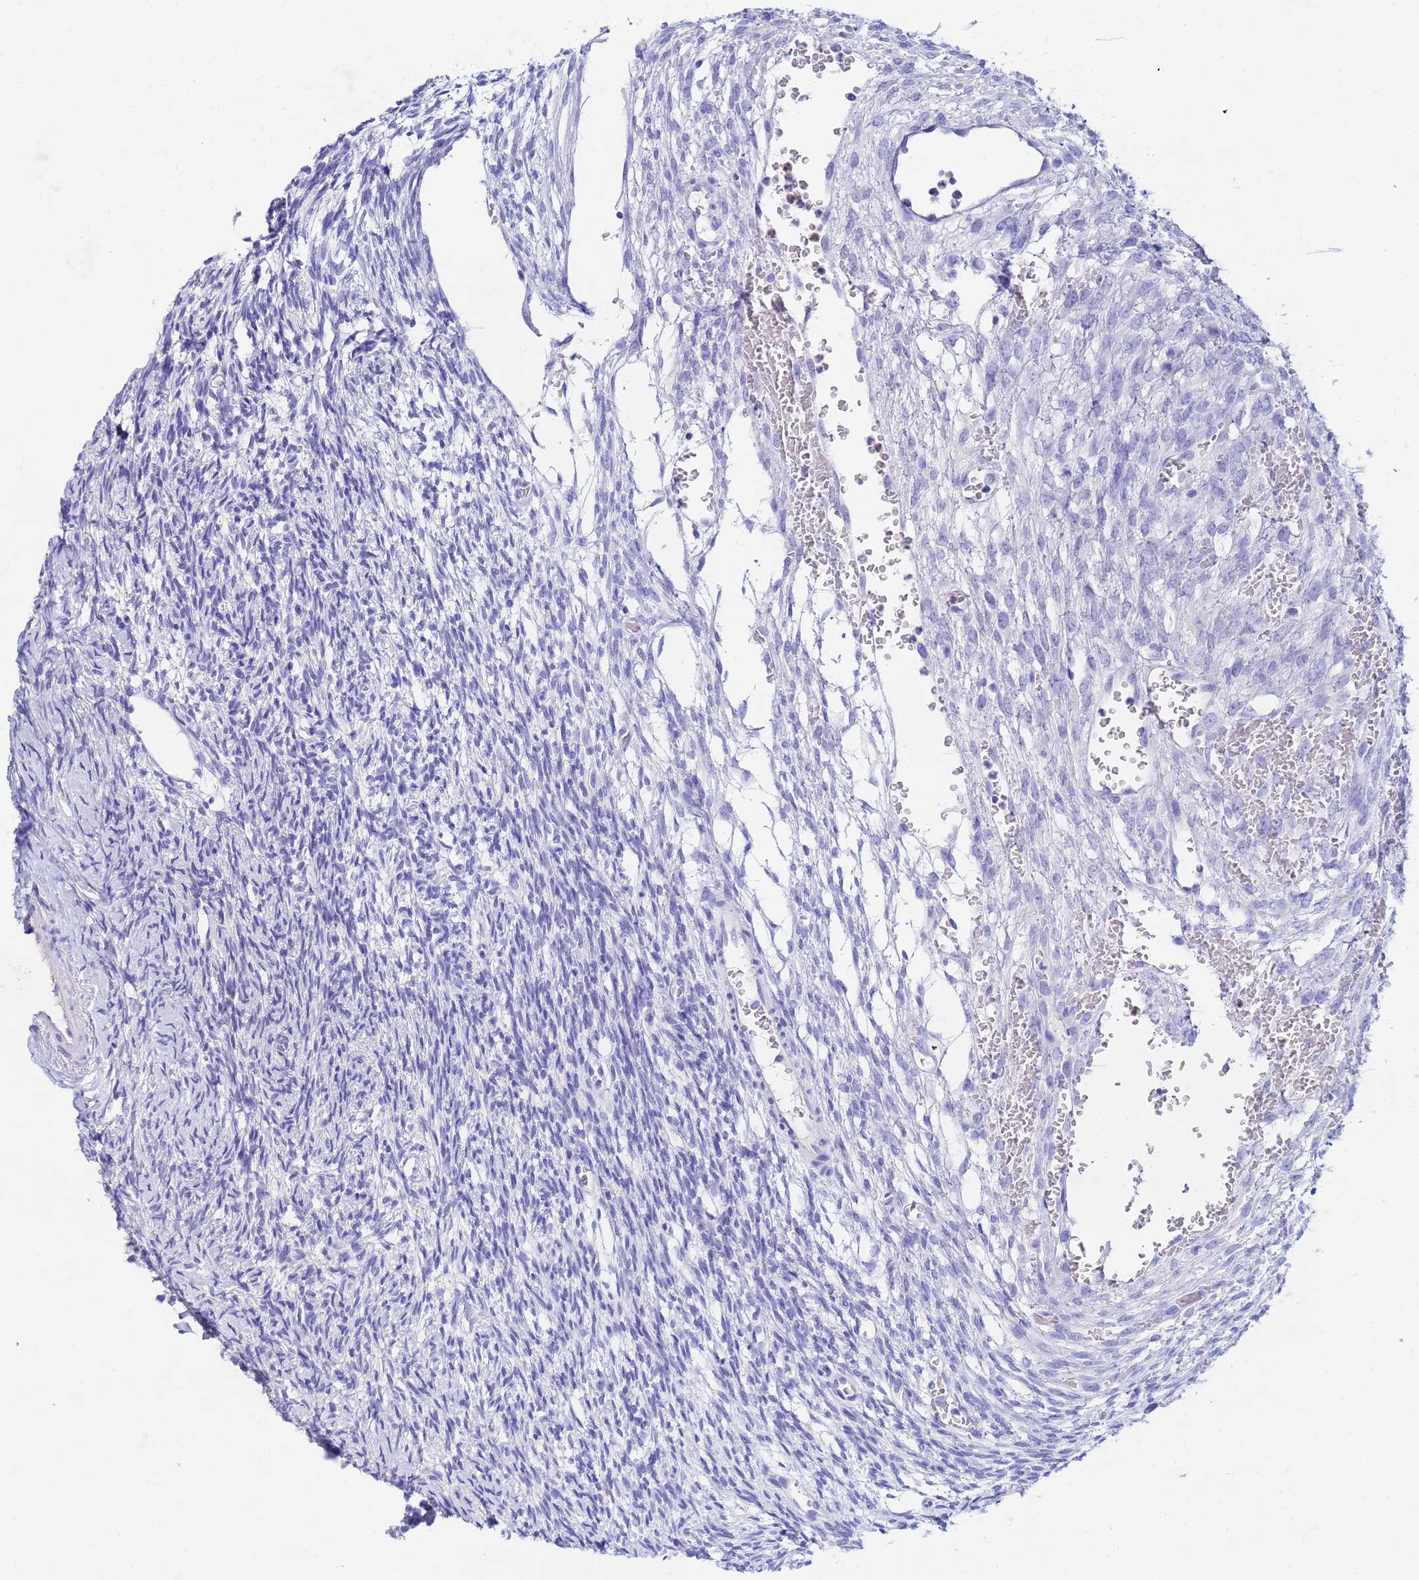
{"staining": {"intensity": "negative", "quantity": "none", "location": "none"}, "tissue": "ovary", "cell_type": "Follicle cells", "image_type": "normal", "snomed": [{"axis": "morphology", "description": "Normal tissue, NOS"}, {"axis": "topography", "description": "Ovary"}], "caption": "Ovary was stained to show a protein in brown. There is no significant expression in follicle cells. (DAB (3,3'-diaminobenzidine) IHC, high magnification).", "gene": "CSTB", "patient": {"sex": "female", "age": 39}}